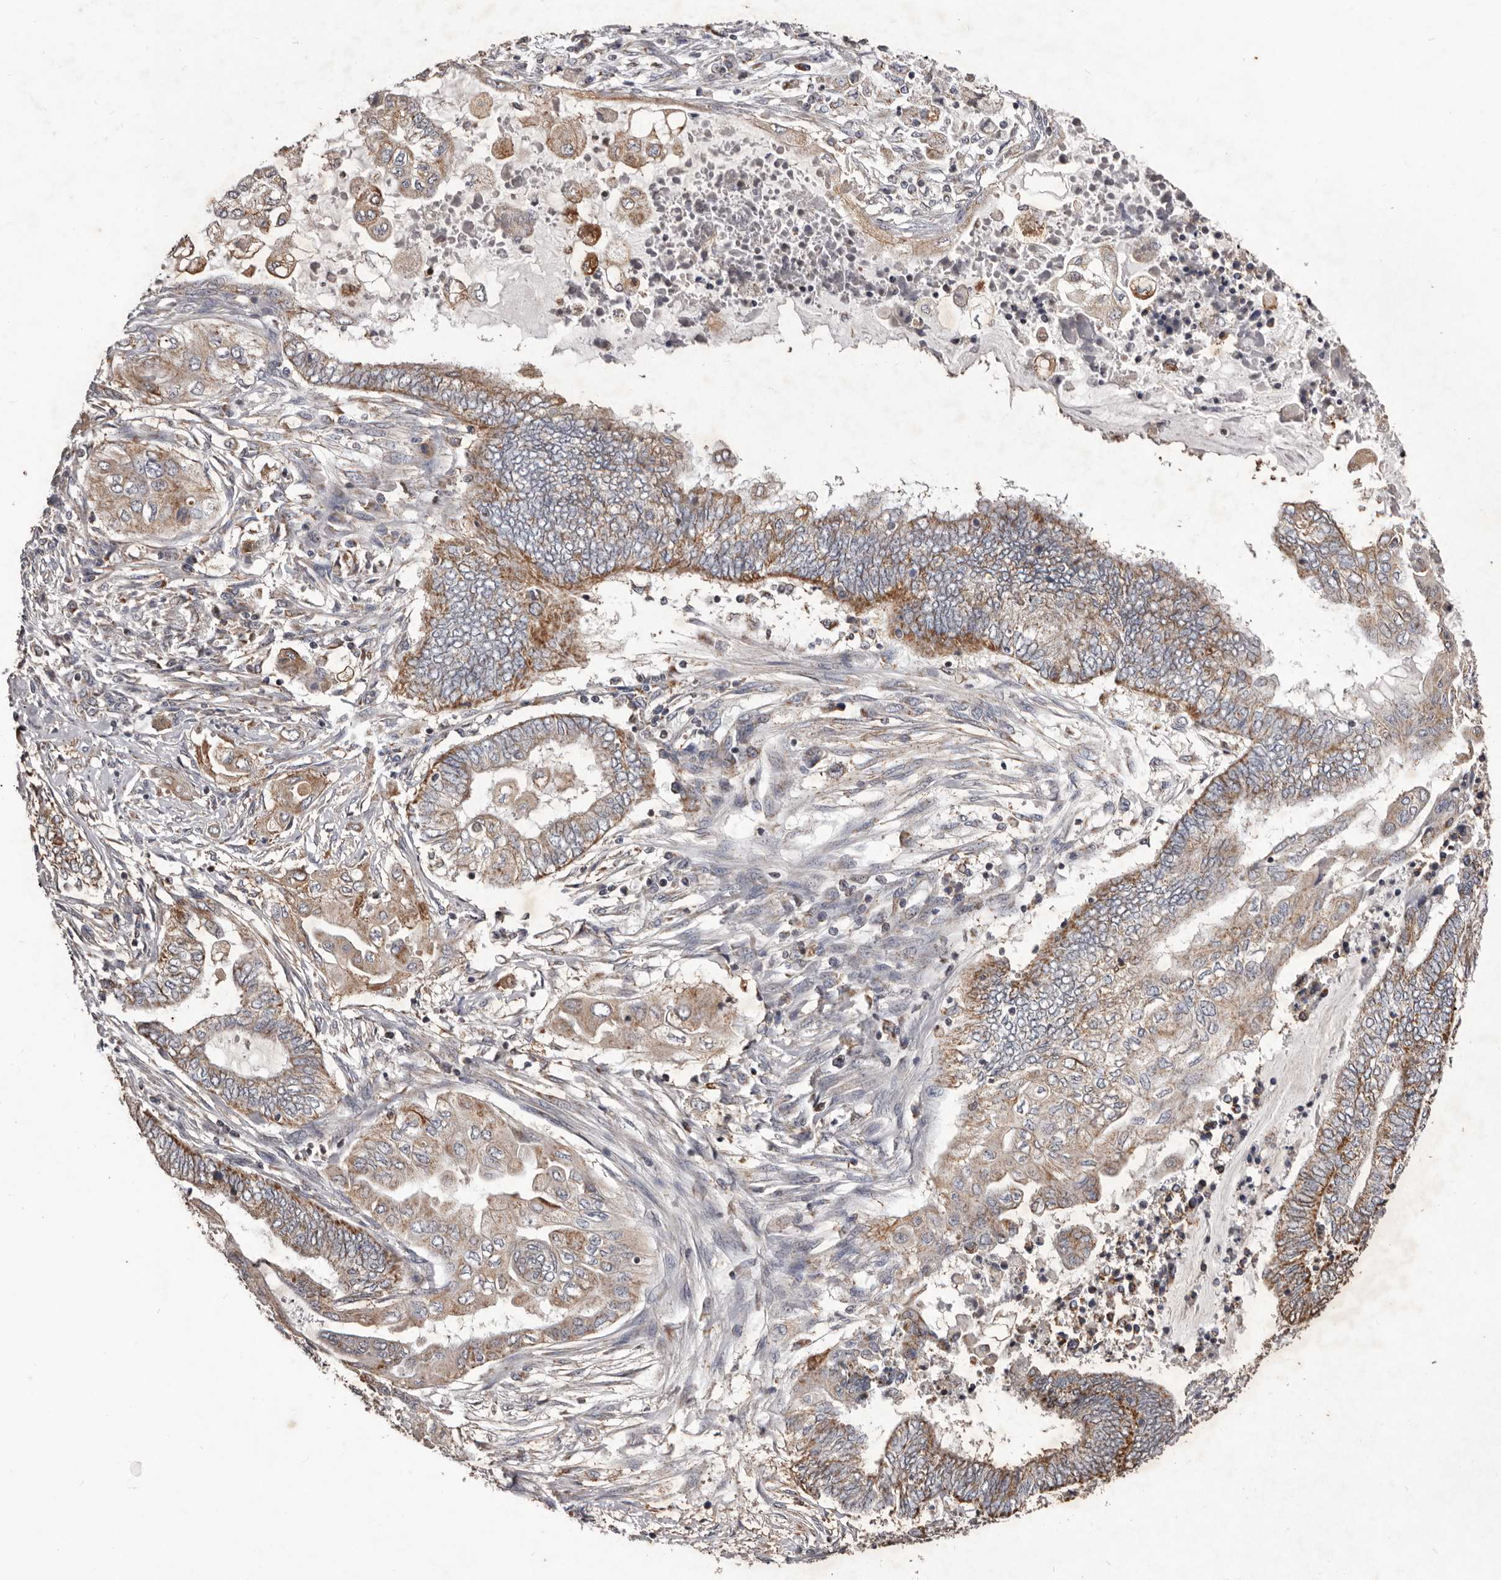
{"staining": {"intensity": "moderate", "quantity": ">75%", "location": "cytoplasmic/membranous"}, "tissue": "endometrial cancer", "cell_type": "Tumor cells", "image_type": "cancer", "snomed": [{"axis": "morphology", "description": "Adenocarcinoma, NOS"}, {"axis": "topography", "description": "Uterus"}, {"axis": "topography", "description": "Endometrium"}], "caption": "Human endometrial adenocarcinoma stained with a protein marker demonstrates moderate staining in tumor cells.", "gene": "CXCL14", "patient": {"sex": "female", "age": 70}}